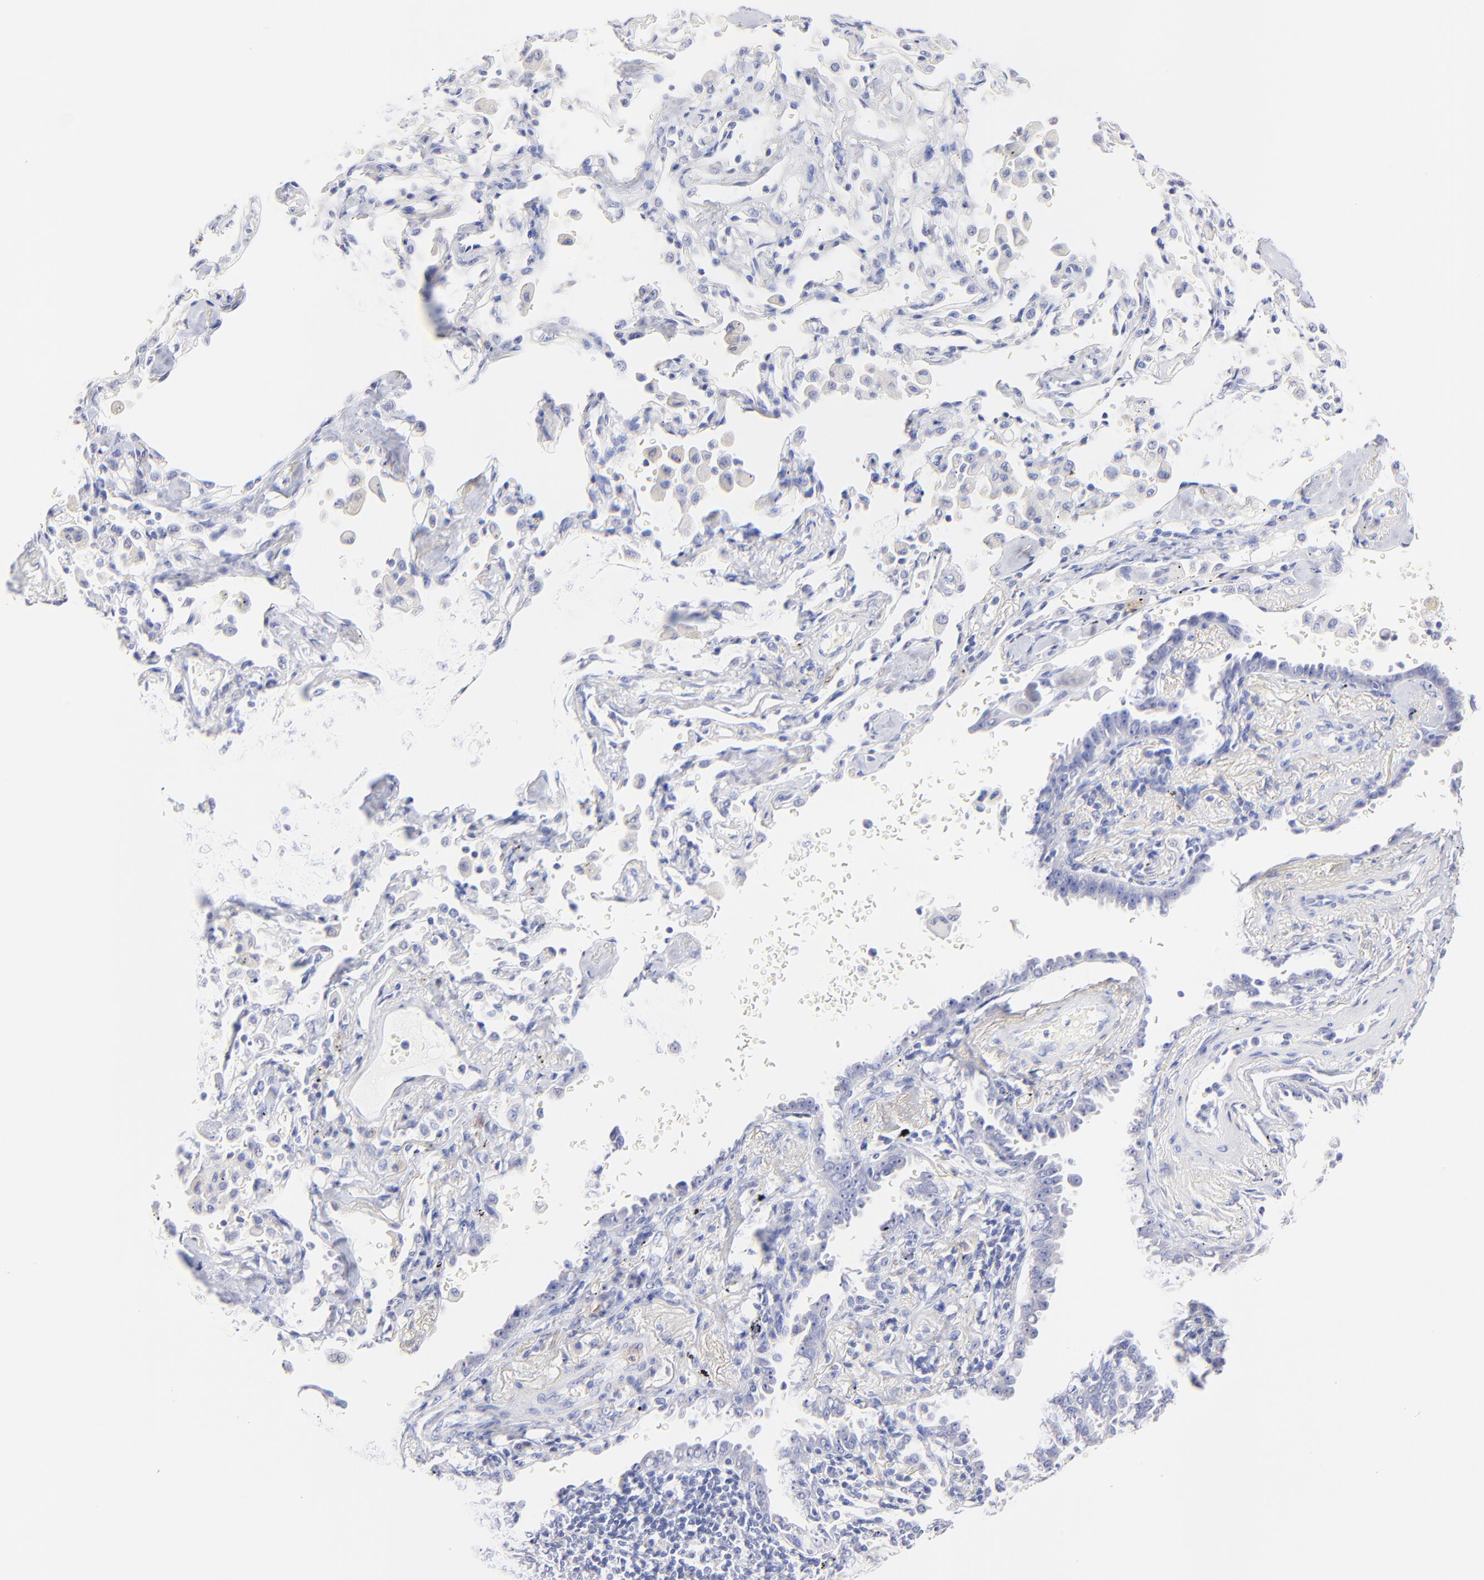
{"staining": {"intensity": "negative", "quantity": "none", "location": "none"}, "tissue": "lung cancer", "cell_type": "Tumor cells", "image_type": "cancer", "snomed": [{"axis": "morphology", "description": "Adenocarcinoma, NOS"}, {"axis": "topography", "description": "Lung"}], "caption": "DAB immunohistochemical staining of lung adenocarcinoma reveals no significant positivity in tumor cells.", "gene": "RAB3A", "patient": {"sex": "female", "age": 64}}